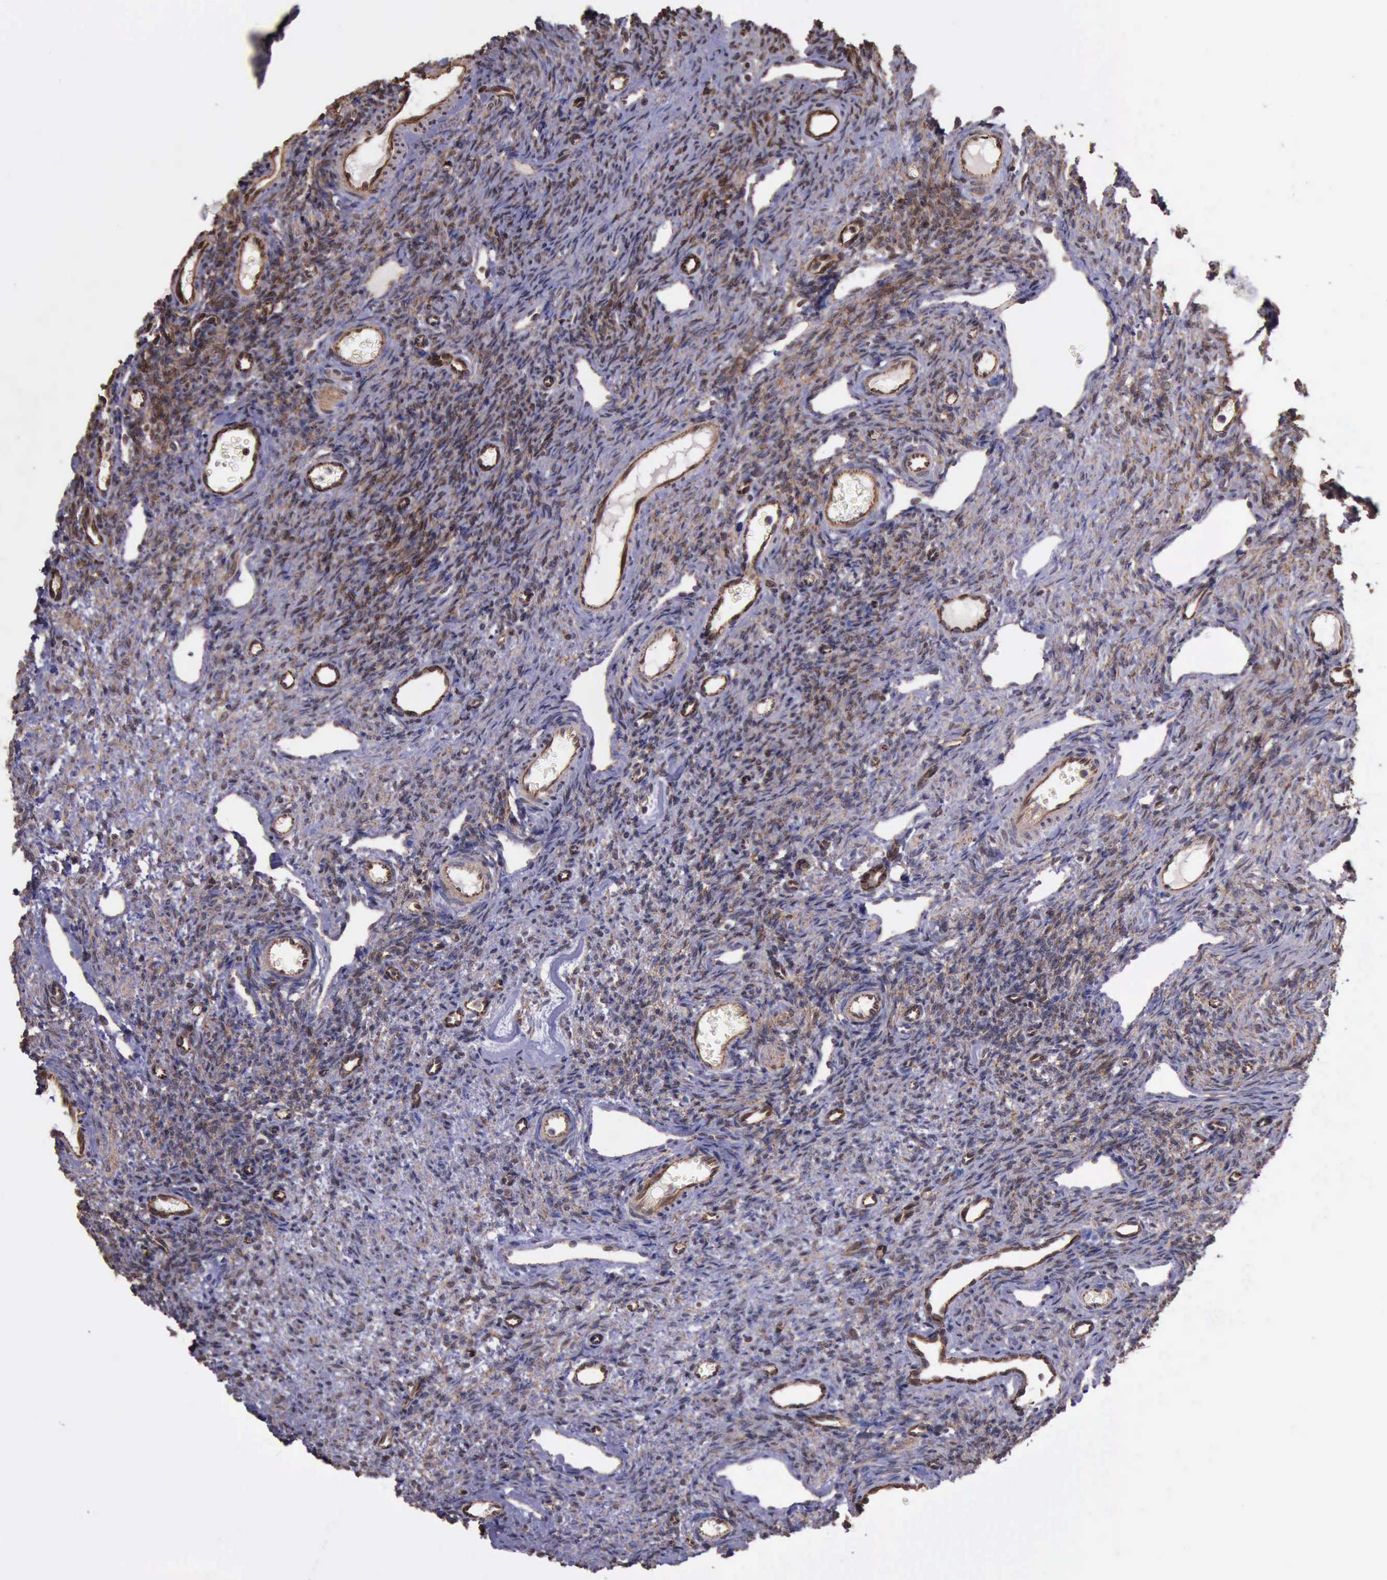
{"staining": {"intensity": "moderate", "quantity": "25%-75%", "location": "cytoplasmic/membranous"}, "tissue": "ovary", "cell_type": "Ovarian stroma cells", "image_type": "normal", "snomed": [{"axis": "morphology", "description": "Normal tissue, NOS"}, {"axis": "topography", "description": "Ovary"}], "caption": "The immunohistochemical stain shows moderate cytoplasmic/membranous positivity in ovarian stroma cells of benign ovary.", "gene": "CTNNB1", "patient": {"sex": "female", "age": 33}}